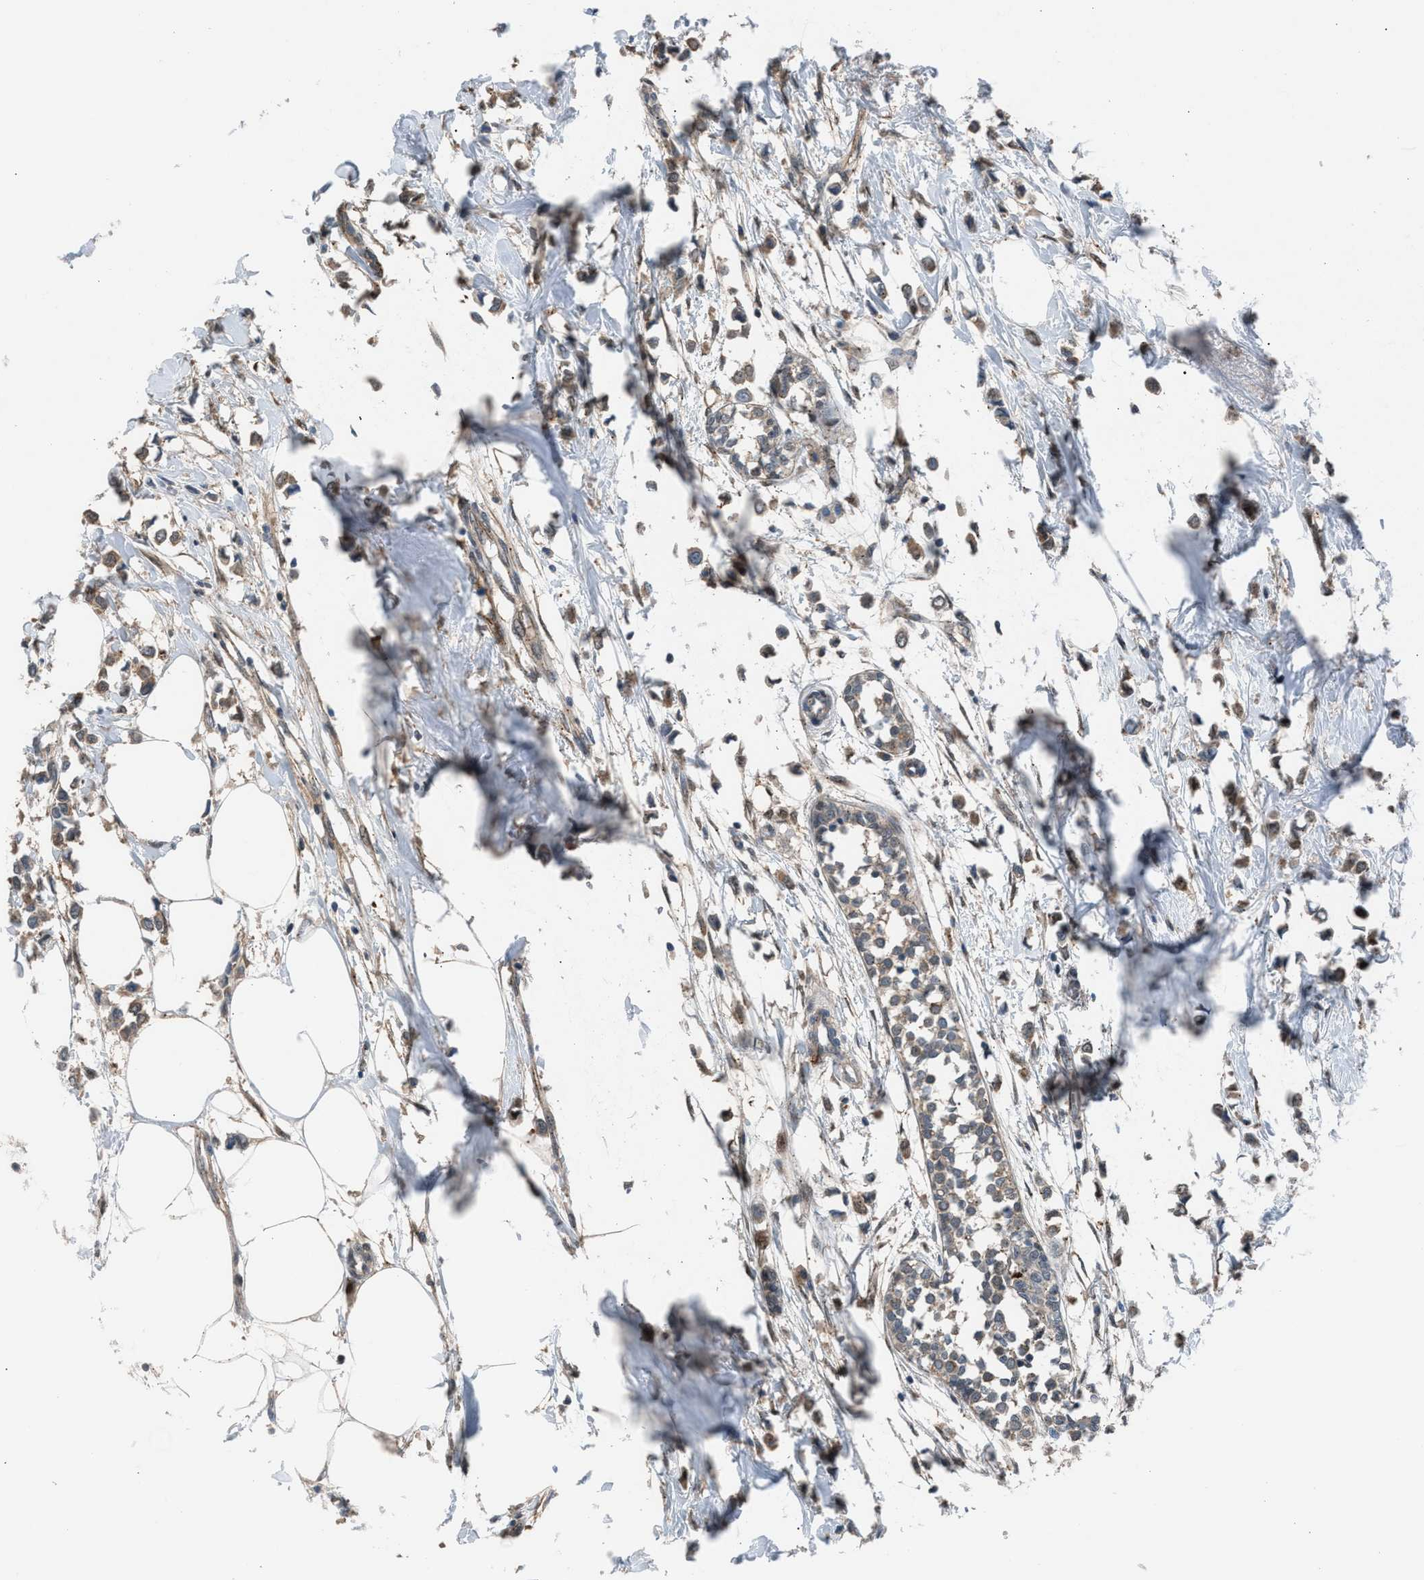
{"staining": {"intensity": "moderate", "quantity": ">75%", "location": "cytoplasmic/membranous,nuclear"}, "tissue": "breast cancer", "cell_type": "Tumor cells", "image_type": "cancer", "snomed": [{"axis": "morphology", "description": "Lobular carcinoma"}, {"axis": "topography", "description": "Breast"}], "caption": "Breast lobular carcinoma stained for a protein exhibits moderate cytoplasmic/membranous and nuclear positivity in tumor cells. The staining was performed using DAB (3,3'-diaminobenzidine), with brown indicating positive protein expression. Nuclei are stained blue with hematoxylin.", "gene": "CRTC1", "patient": {"sex": "female", "age": 51}}